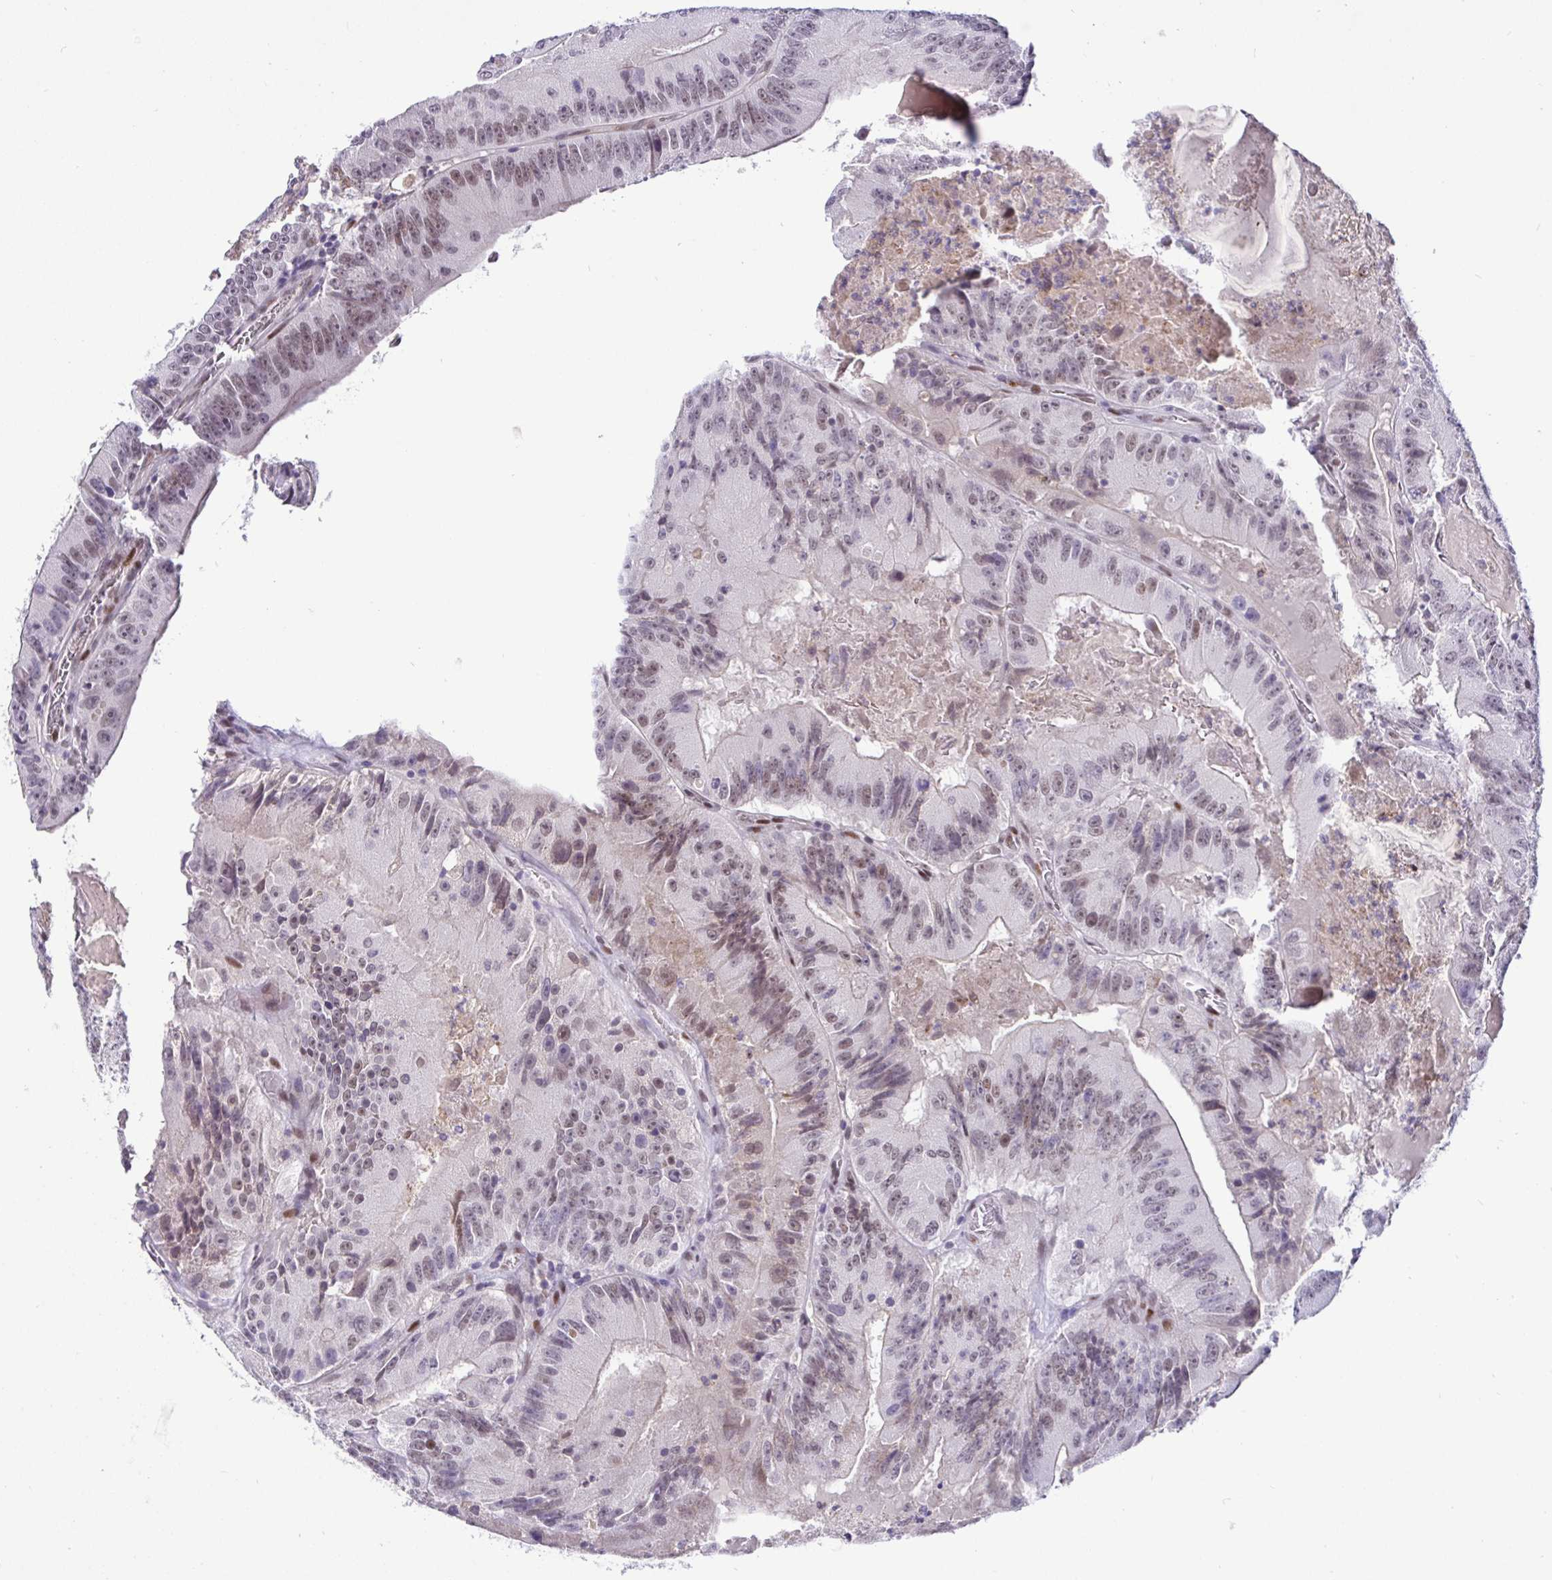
{"staining": {"intensity": "weak", "quantity": ">75%", "location": "nuclear"}, "tissue": "colorectal cancer", "cell_type": "Tumor cells", "image_type": "cancer", "snomed": [{"axis": "morphology", "description": "Adenocarcinoma, NOS"}, {"axis": "topography", "description": "Colon"}], "caption": "Colorectal adenocarcinoma stained for a protein displays weak nuclear positivity in tumor cells.", "gene": "NUP188", "patient": {"sex": "female", "age": 86}}